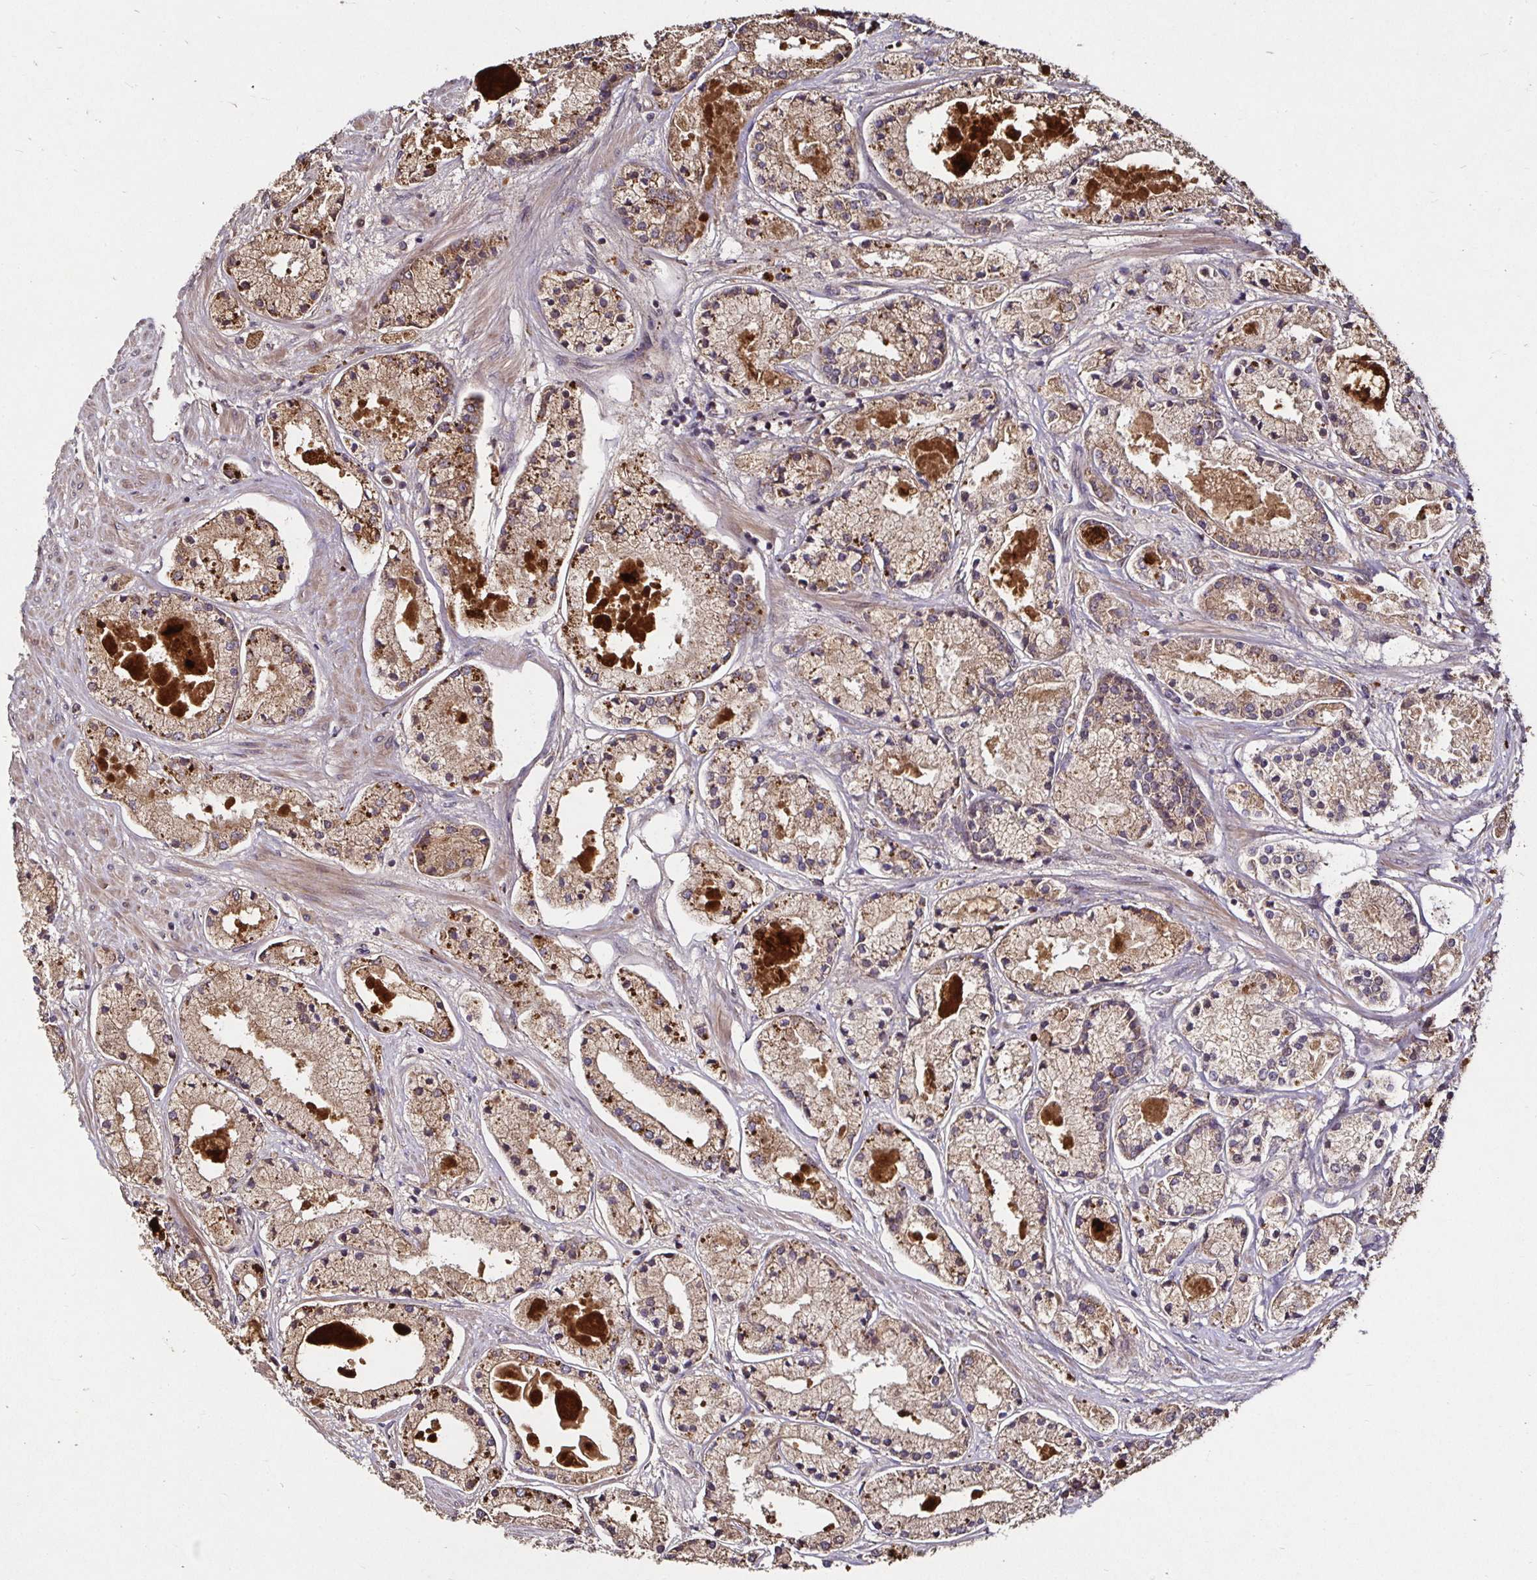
{"staining": {"intensity": "moderate", "quantity": ">75%", "location": "cytoplasmic/membranous"}, "tissue": "prostate cancer", "cell_type": "Tumor cells", "image_type": "cancer", "snomed": [{"axis": "morphology", "description": "Adenocarcinoma, High grade"}, {"axis": "topography", "description": "Prostate"}], "caption": "Immunohistochemical staining of human prostate cancer (high-grade adenocarcinoma) shows moderate cytoplasmic/membranous protein expression in approximately >75% of tumor cells.", "gene": "SMYD3", "patient": {"sex": "male", "age": 67}}